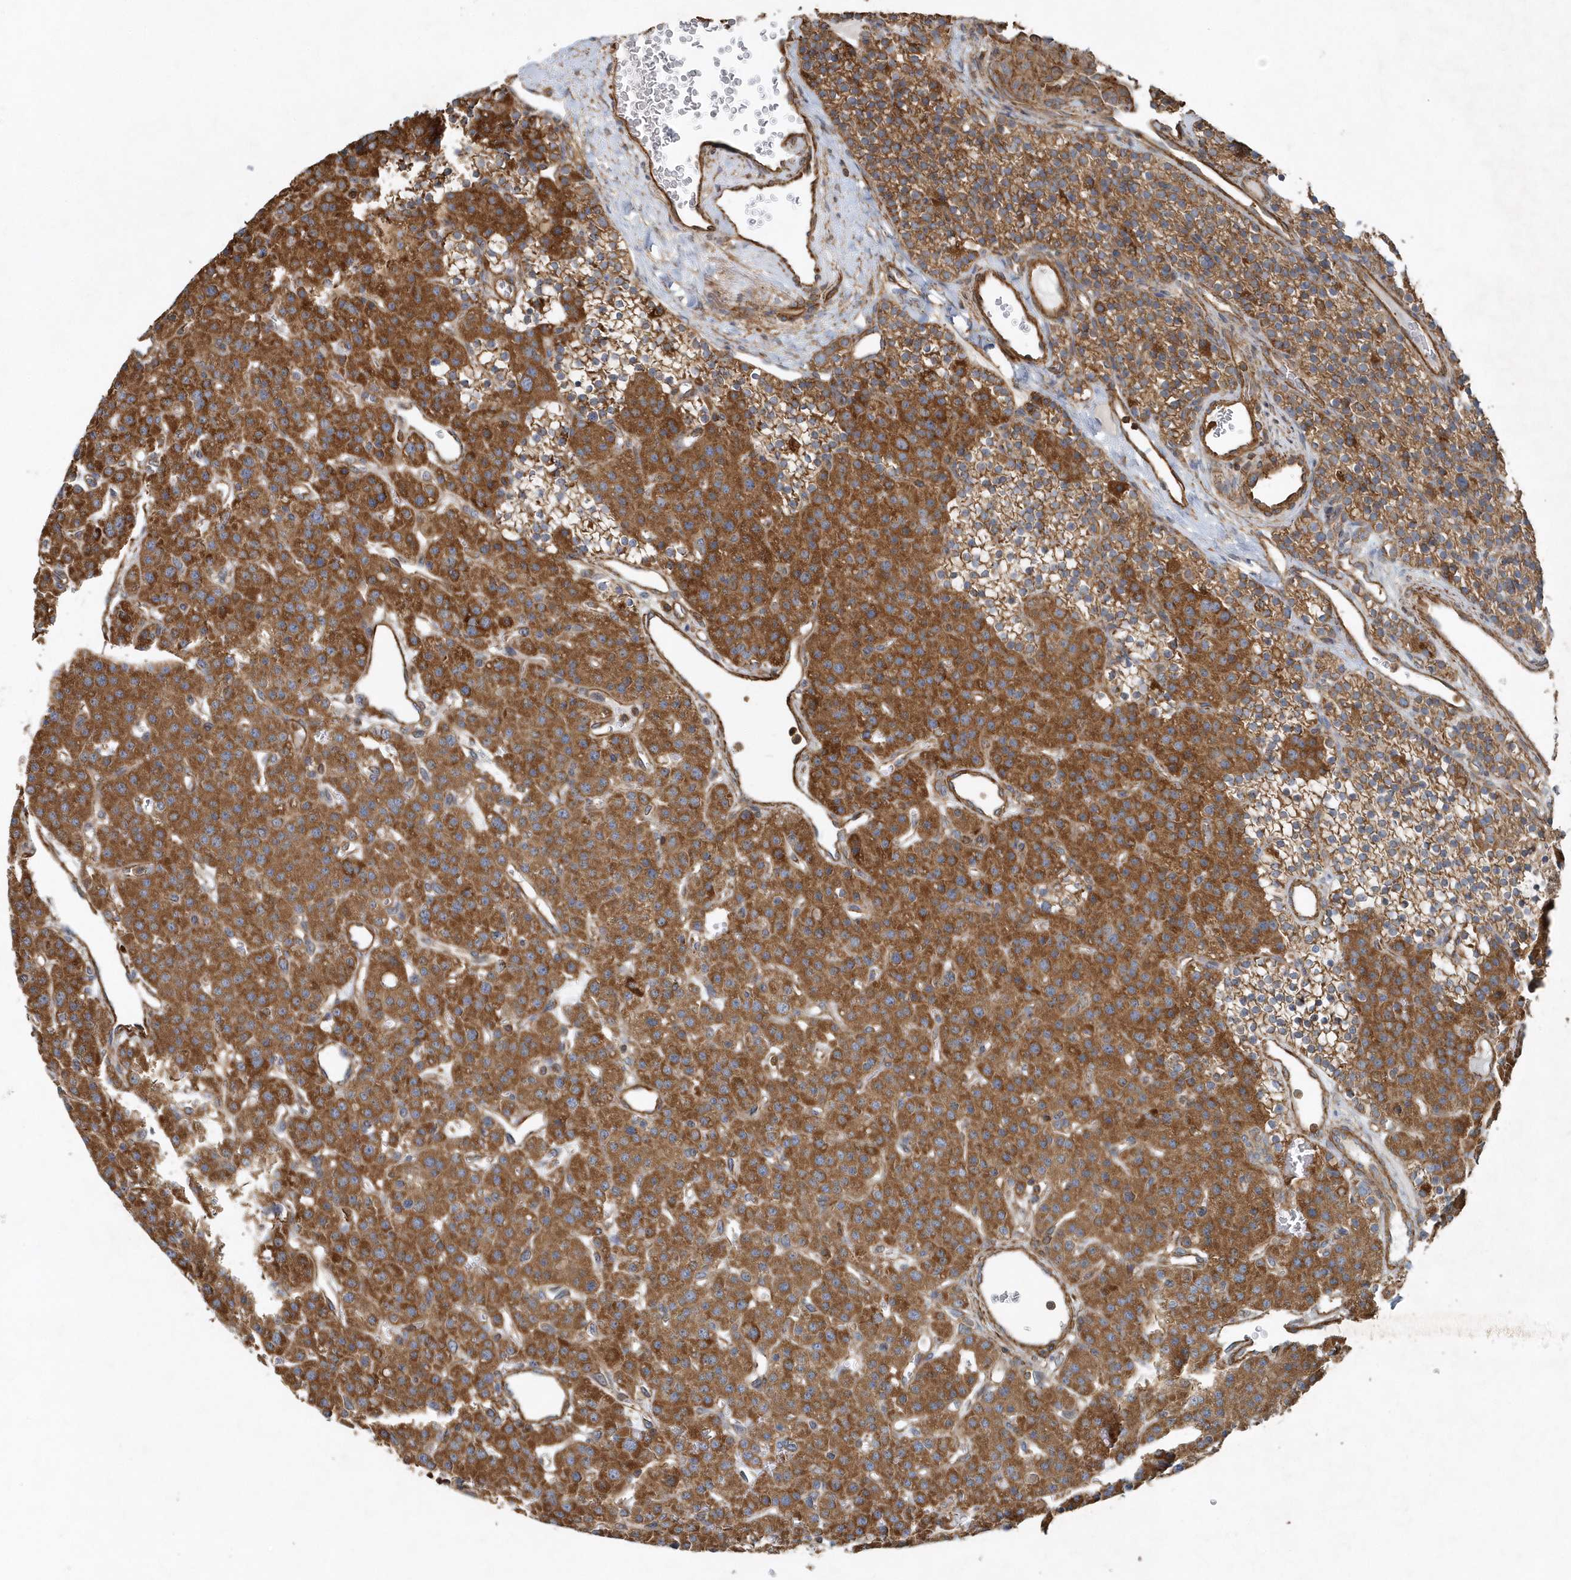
{"staining": {"intensity": "strong", "quantity": ">75%", "location": "cytoplasmic/membranous"}, "tissue": "parathyroid gland", "cell_type": "Glandular cells", "image_type": "normal", "snomed": [{"axis": "morphology", "description": "Normal tissue, NOS"}, {"axis": "morphology", "description": "Adenoma, NOS"}, {"axis": "topography", "description": "Parathyroid gland"}], "caption": "An immunohistochemistry photomicrograph of normal tissue is shown. Protein staining in brown labels strong cytoplasmic/membranous positivity in parathyroid gland within glandular cells. The staining was performed using DAB, with brown indicating positive protein expression. Nuclei are stained blue with hematoxylin.", "gene": "MMUT", "patient": {"sex": "female", "age": 81}}